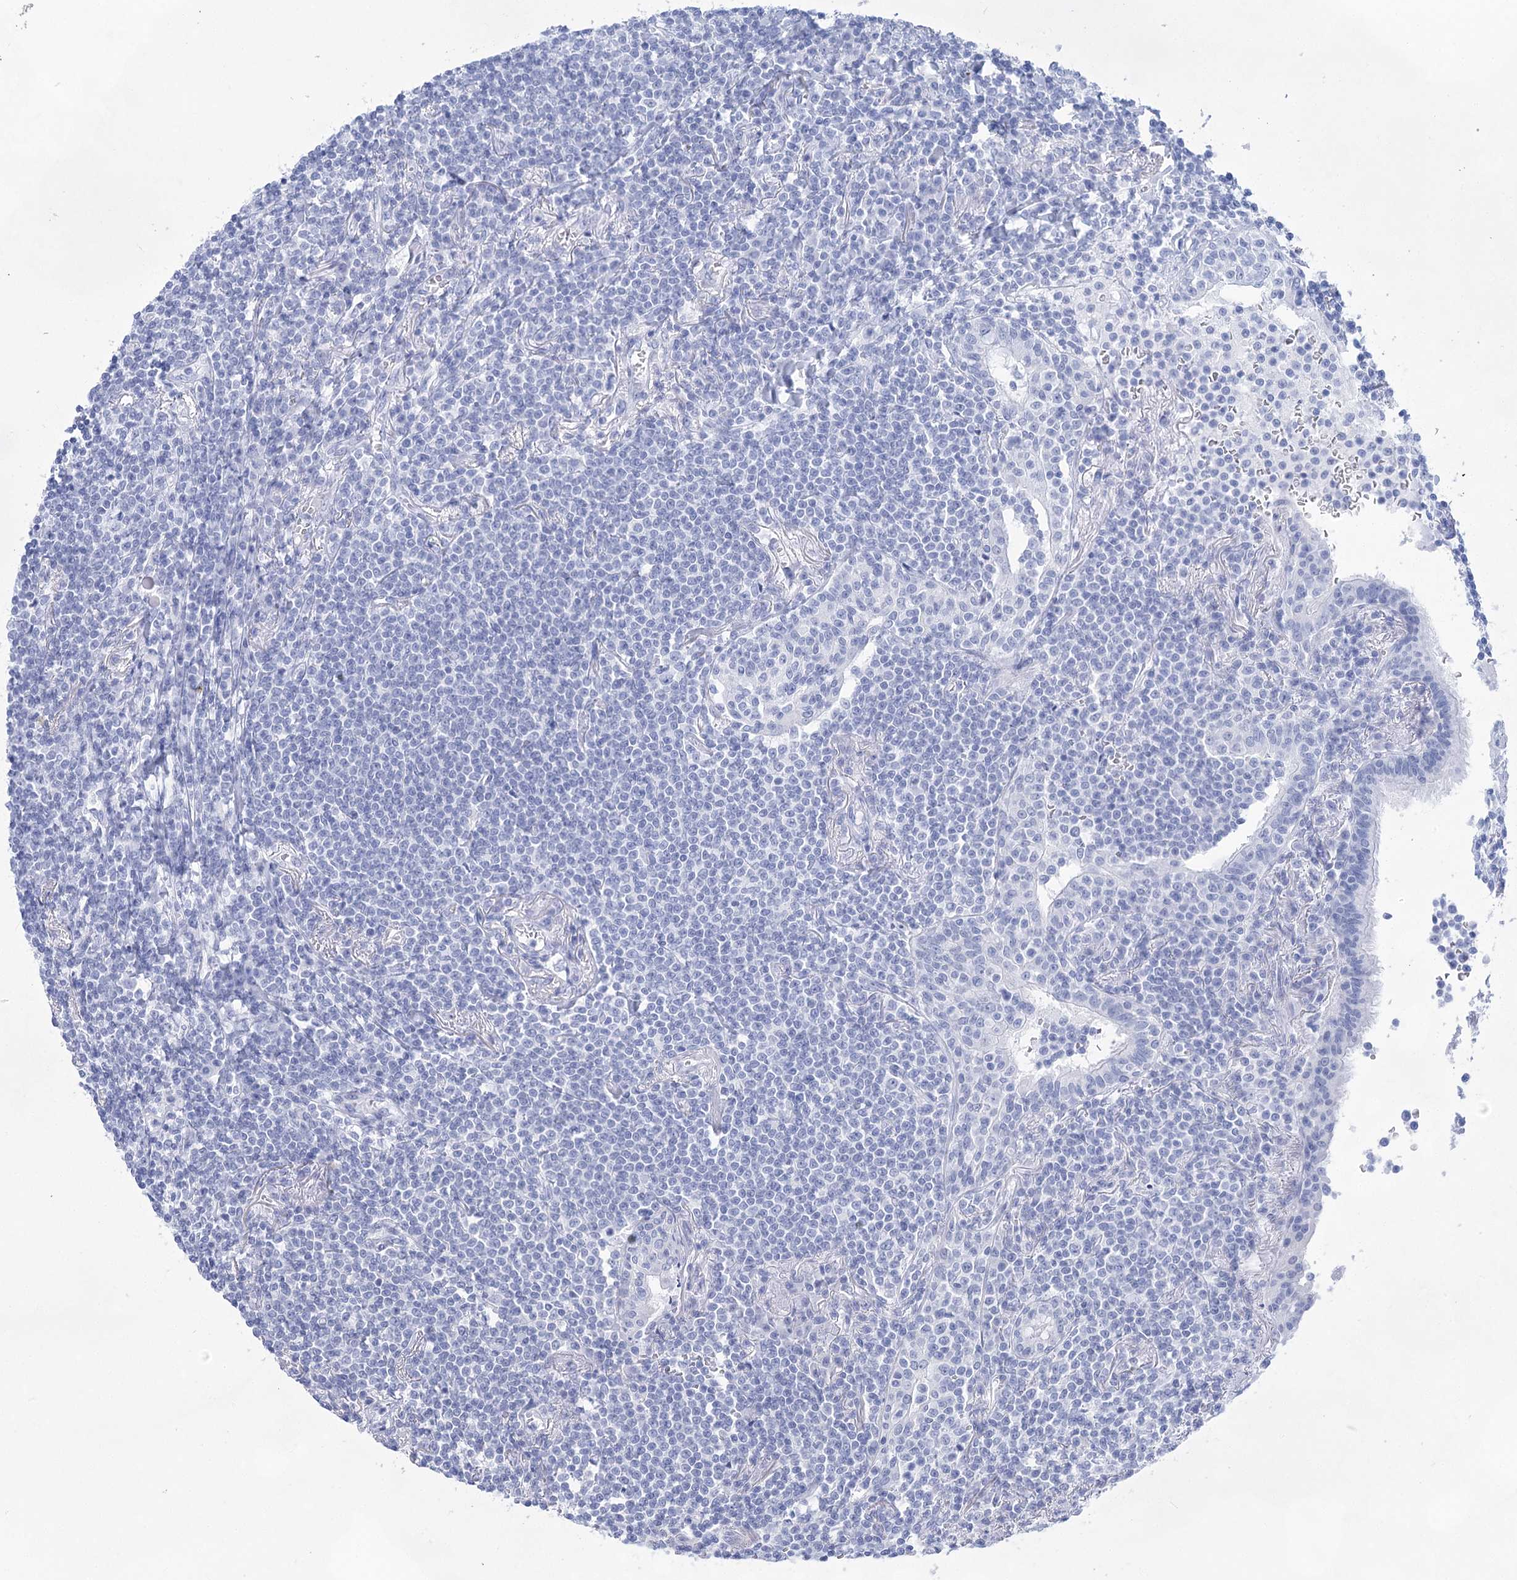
{"staining": {"intensity": "negative", "quantity": "none", "location": "none"}, "tissue": "lymphoma", "cell_type": "Tumor cells", "image_type": "cancer", "snomed": [{"axis": "morphology", "description": "Malignant lymphoma, non-Hodgkin's type, Low grade"}, {"axis": "topography", "description": "Lung"}], "caption": "This photomicrograph is of lymphoma stained with immunohistochemistry (IHC) to label a protein in brown with the nuclei are counter-stained blue. There is no positivity in tumor cells.", "gene": "LALBA", "patient": {"sex": "female", "age": 71}}